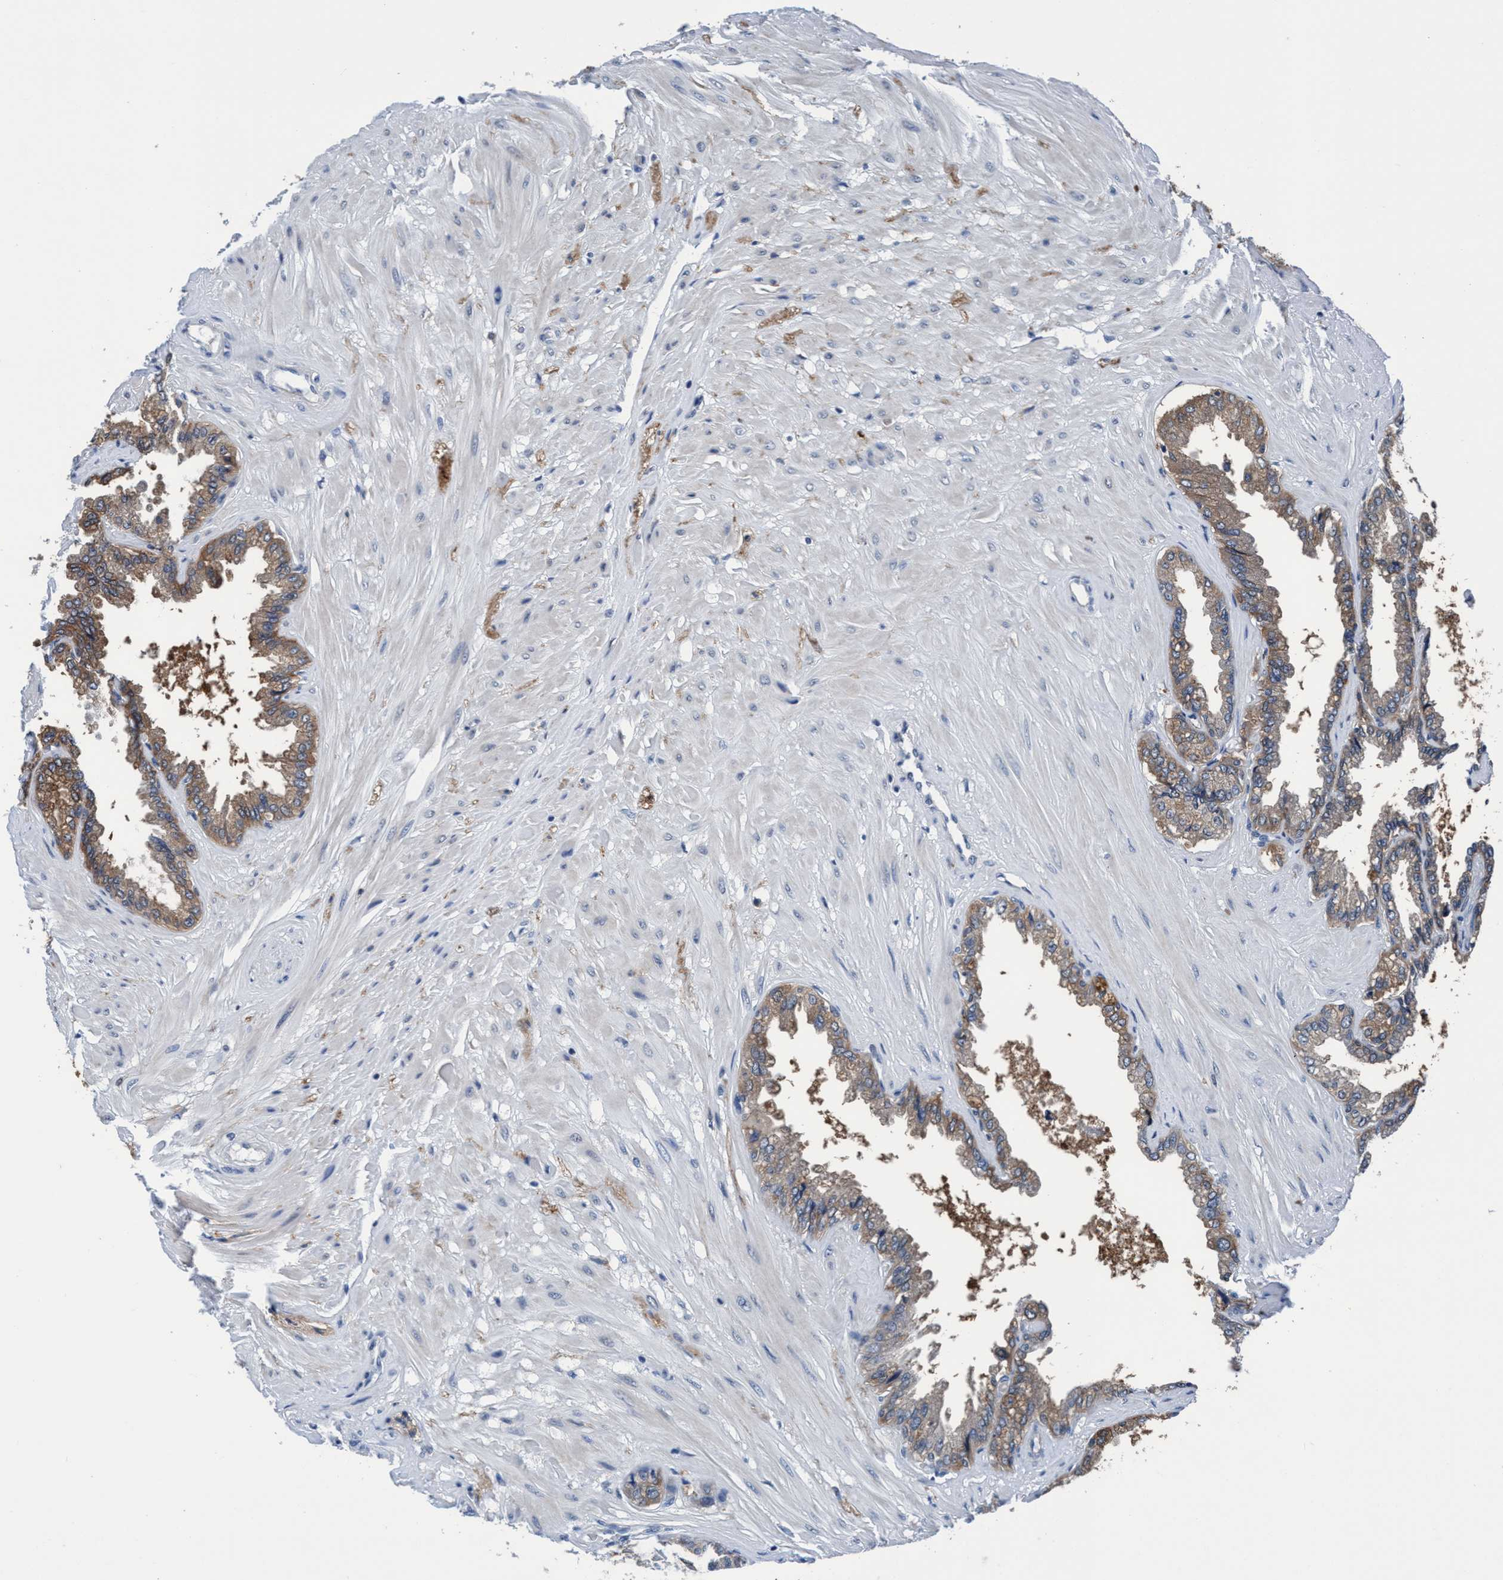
{"staining": {"intensity": "moderate", "quantity": ">75%", "location": "cytoplasmic/membranous"}, "tissue": "seminal vesicle", "cell_type": "Glandular cells", "image_type": "normal", "snomed": [{"axis": "morphology", "description": "Normal tissue, NOS"}, {"axis": "topography", "description": "Seminal veicle"}], "caption": "Protein staining displays moderate cytoplasmic/membranous positivity in approximately >75% of glandular cells in unremarkable seminal vesicle. (brown staining indicates protein expression, while blue staining denotes nuclei).", "gene": "TMEM94", "patient": {"sex": "male", "age": 46}}